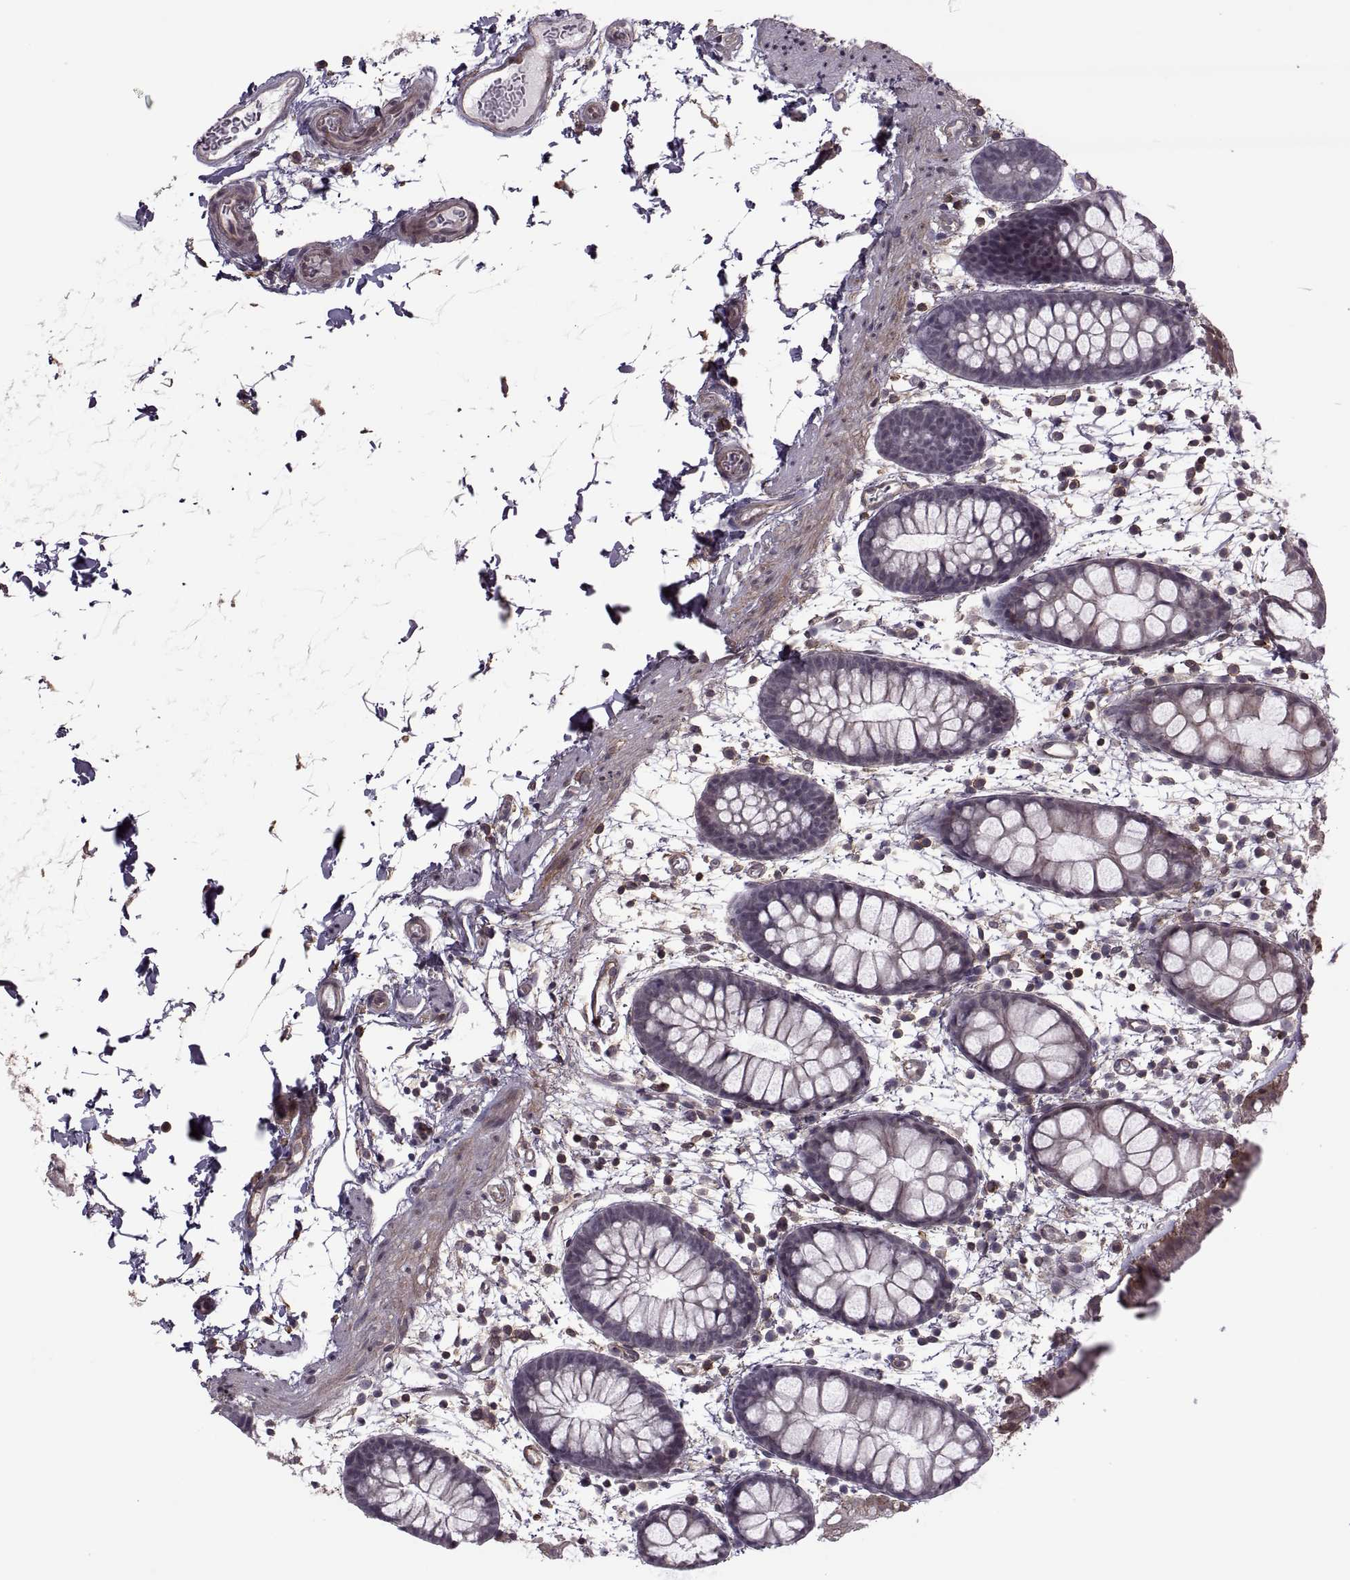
{"staining": {"intensity": "weak", "quantity": "<25%", "location": "cytoplasmic/membranous"}, "tissue": "rectum", "cell_type": "Glandular cells", "image_type": "normal", "snomed": [{"axis": "morphology", "description": "Normal tissue, NOS"}, {"axis": "topography", "description": "Rectum"}], "caption": "Benign rectum was stained to show a protein in brown. There is no significant staining in glandular cells.", "gene": "ODF3", "patient": {"sex": "male", "age": 57}}